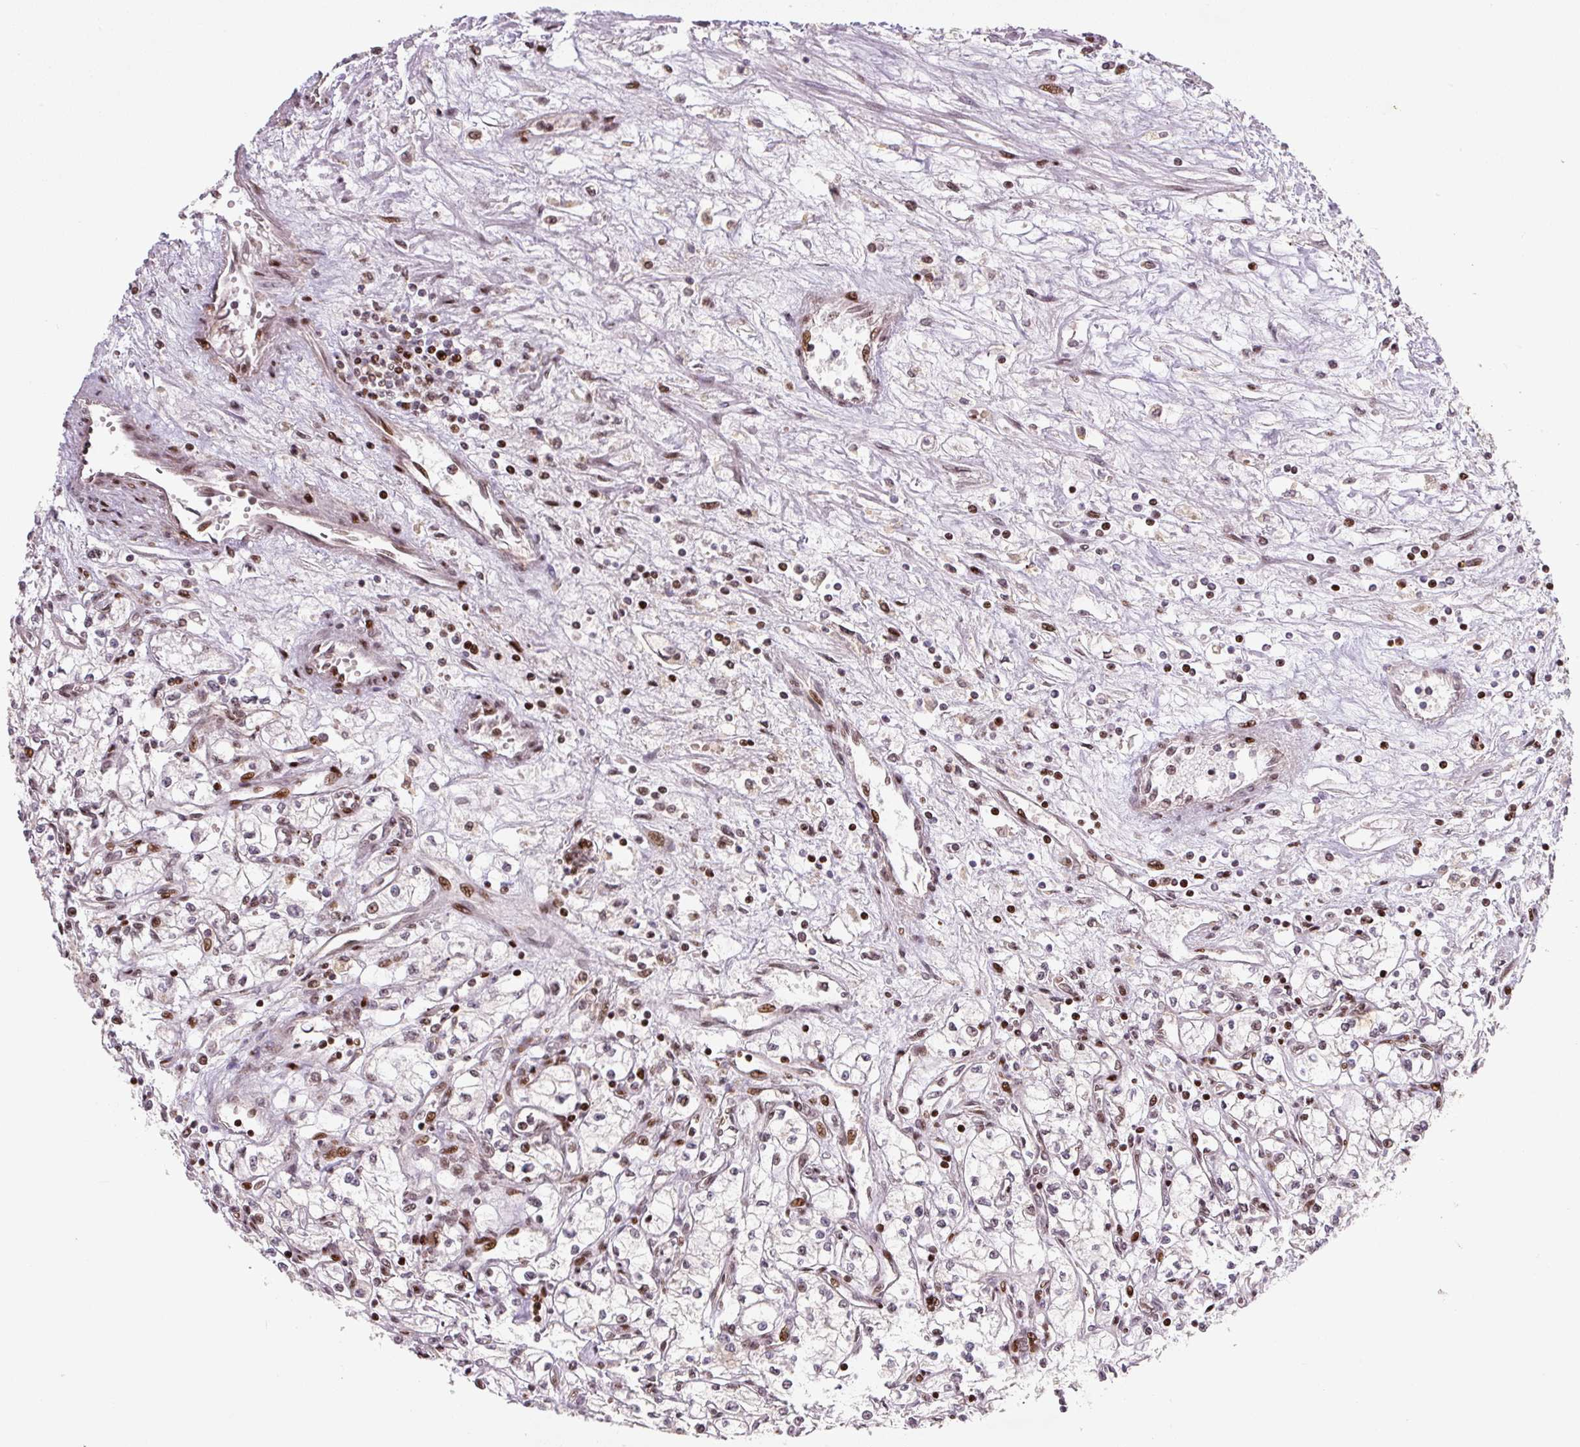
{"staining": {"intensity": "negative", "quantity": "none", "location": "none"}, "tissue": "renal cancer", "cell_type": "Tumor cells", "image_type": "cancer", "snomed": [{"axis": "morphology", "description": "Adenocarcinoma, NOS"}, {"axis": "topography", "description": "Kidney"}], "caption": "DAB (3,3'-diaminobenzidine) immunohistochemical staining of renal adenocarcinoma exhibits no significant staining in tumor cells.", "gene": "PYDC2", "patient": {"sex": "male", "age": 59}}